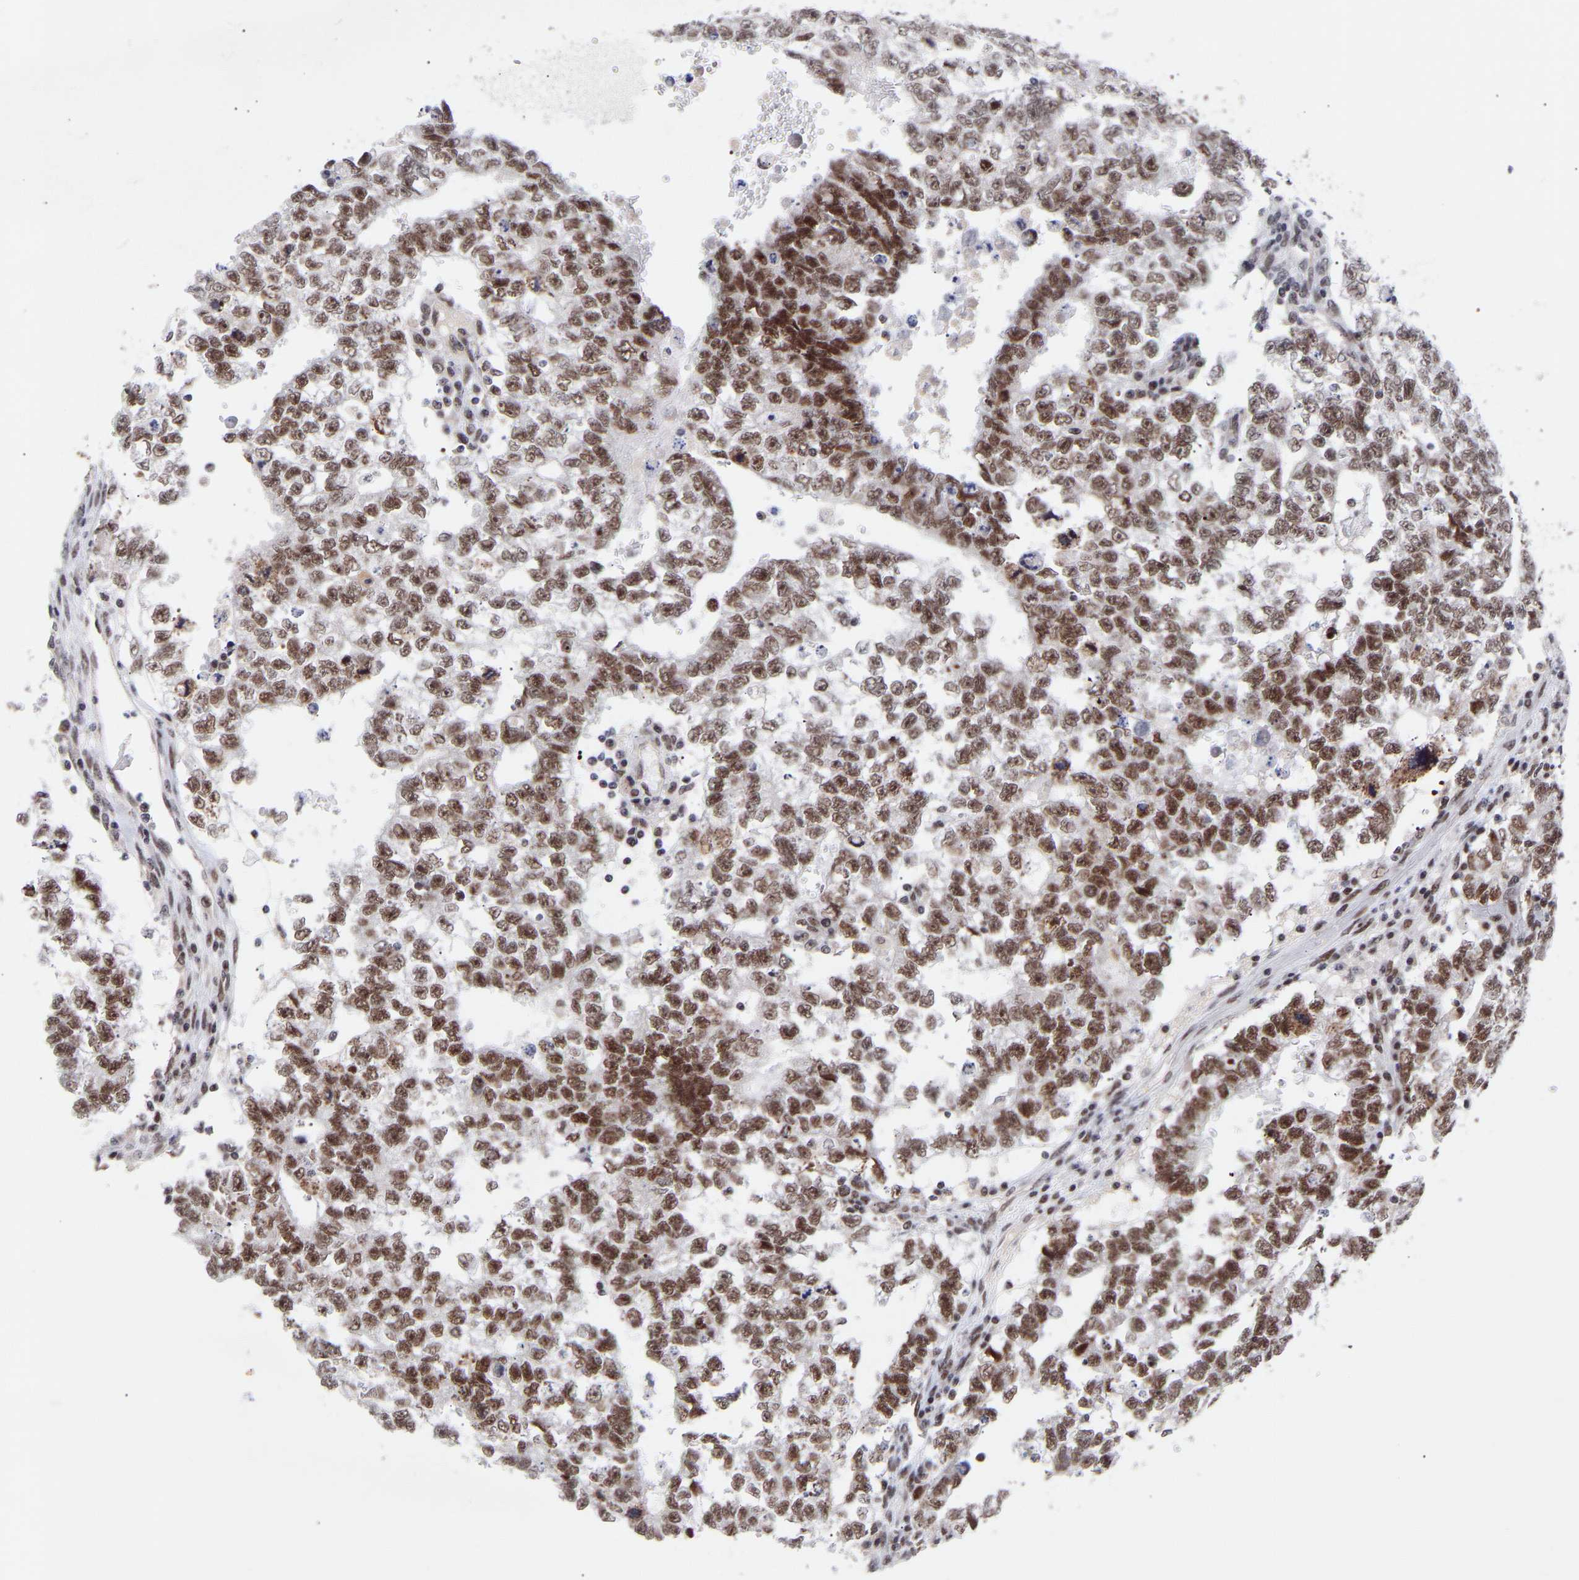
{"staining": {"intensity": "moderate", "quantity": ">75%", "location": "nuclear"}, "tissue": "testis cancer", "cell_type": "Tumor cells", "image_type": "cancer", "snomed": [{"axis": "morphology", "description": "Seminoma, NOS"}, {"axis": "morphology", "description": "Carcinoma, Embryonal, NOS"}, {"axis": "topography", "description": "Testis"}], "caption": "This is an image of immunohistochemistry staining of testis seminoma, which shows moderate expression in the nuclear of tumor cells.", "gene": "RBM15", "patient": {"sex": "male", "age": 38}}